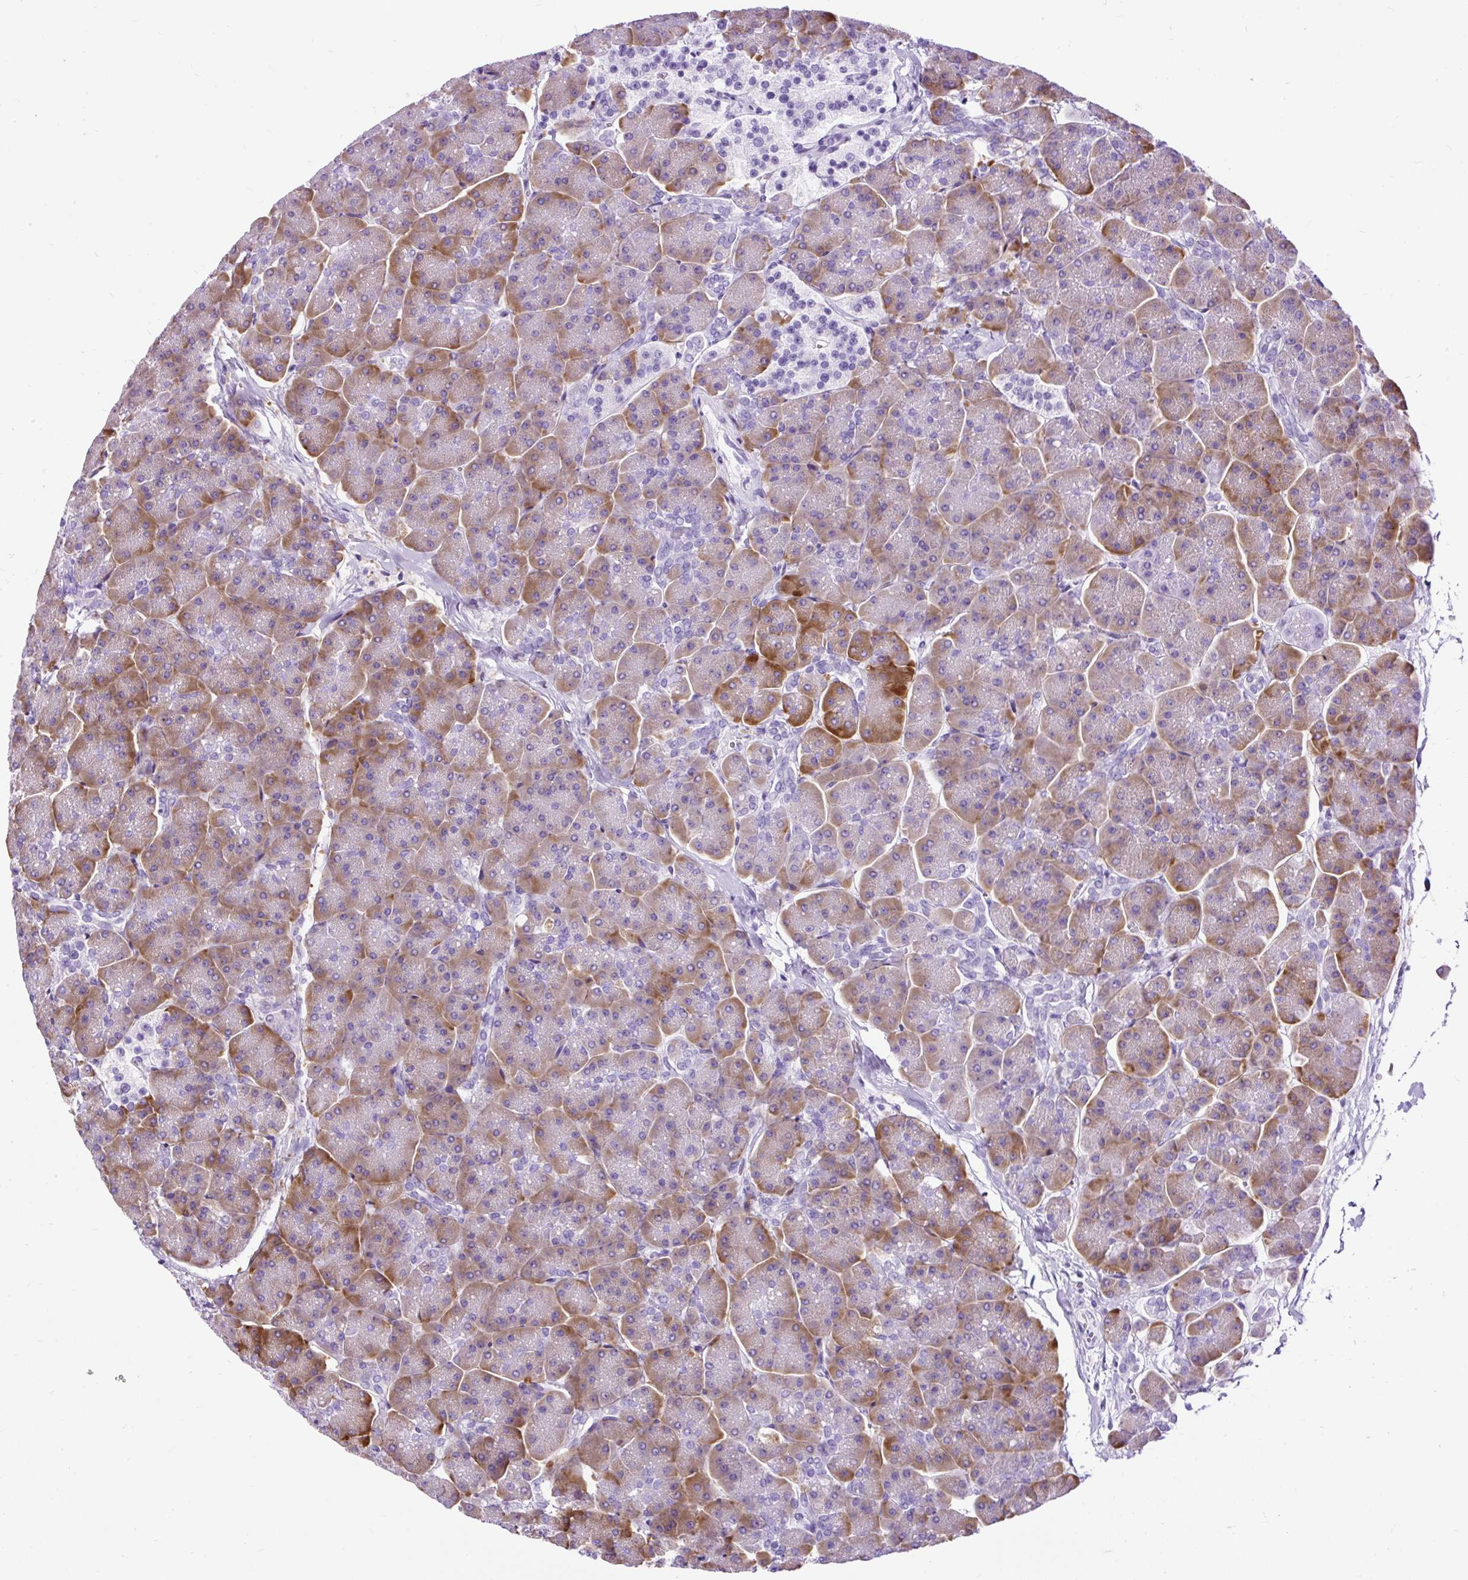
{"staining": {"intensity": "moderate", "quantity": "25%-75%", "location": "cytoplasmic/membranous"}, "tissue": "pancreas", "cell_type": "Exocrine glandular cells", "image_type": "normal", "snomed": [{"axis": "morphology", "description": "Normal tissue, NOS"}, {"axis": "topography", "description": "Pancreas"}, {"axis": "topography", "description": "Peripheral nerve tissue"}], "caption": "Immunohistochemistry image of normal pancreas stained for a protein (brown), which shows medium levels of moderate cytoplasmic/membranous positivity in about 25%-75% of exocrine glandular cells.", "gene": "PDIA2", "patient": {"sex": "male", "age": 54}}